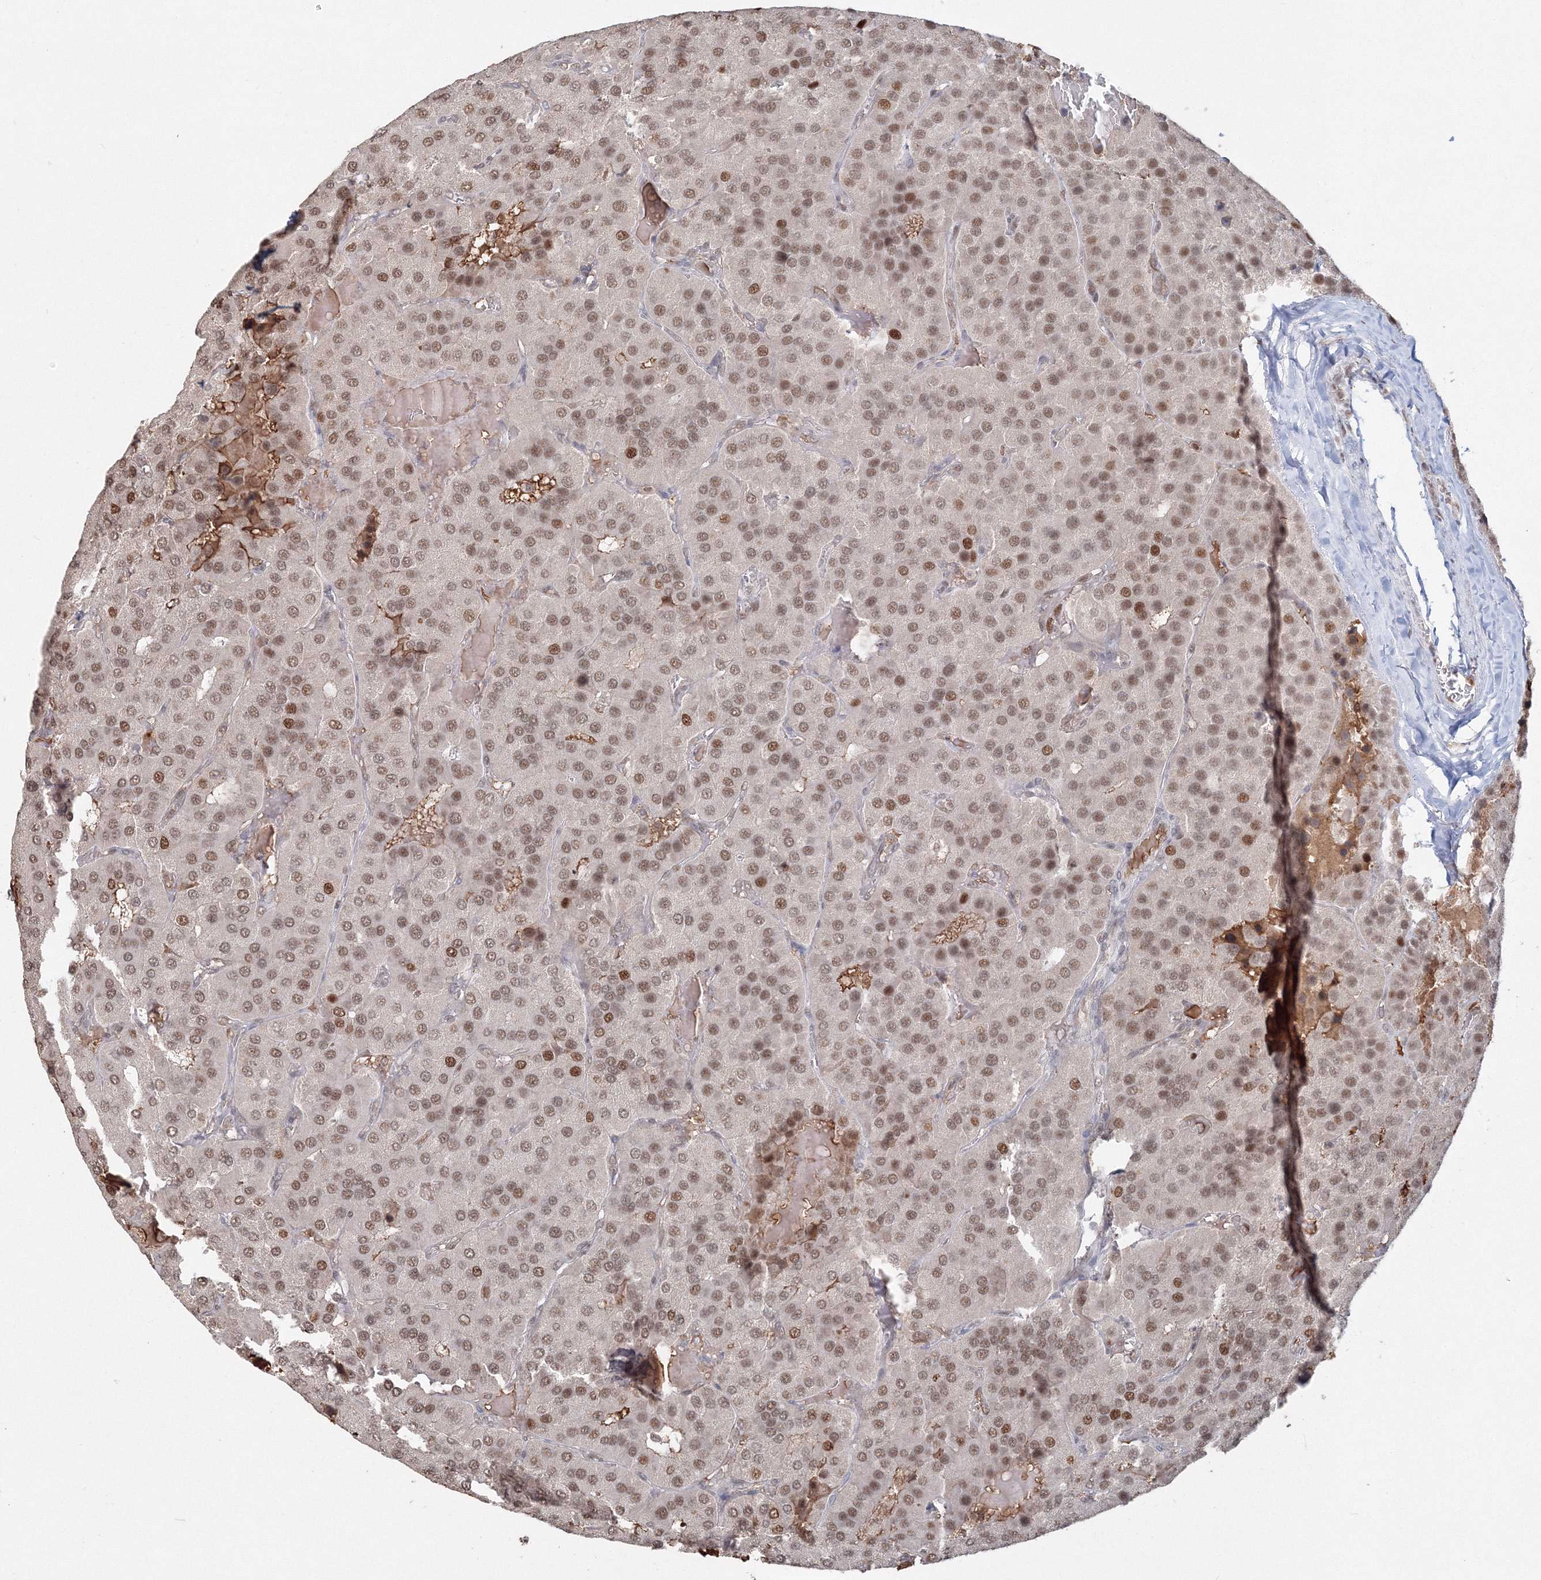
{"staining": {"intensity": "moderate", "quantity": ">75%", "location": "nuclear"}, "tissue": "parathyroid gland", "cell_type": "Glandular cells", "image_type": "normal", "snomed": [{"axis": "morphology", "description": "Normal tissue, NOS"}, {"axis": "morphology", "description": "Adenoma, NOS"}, {"axis": "topography", "description": "Parathyroid gland"}], "caption": "Immunohistochemical staining of unremarkable human parathyroid gland demonstrates medium levels of moderate nuclear expression in approximately >75% of glandular cells. (brown staining indicates protein expression, while blue staining denotes nuclei).", "gene": "IWS1", "patient": {"sex": "female", "age": 86}}